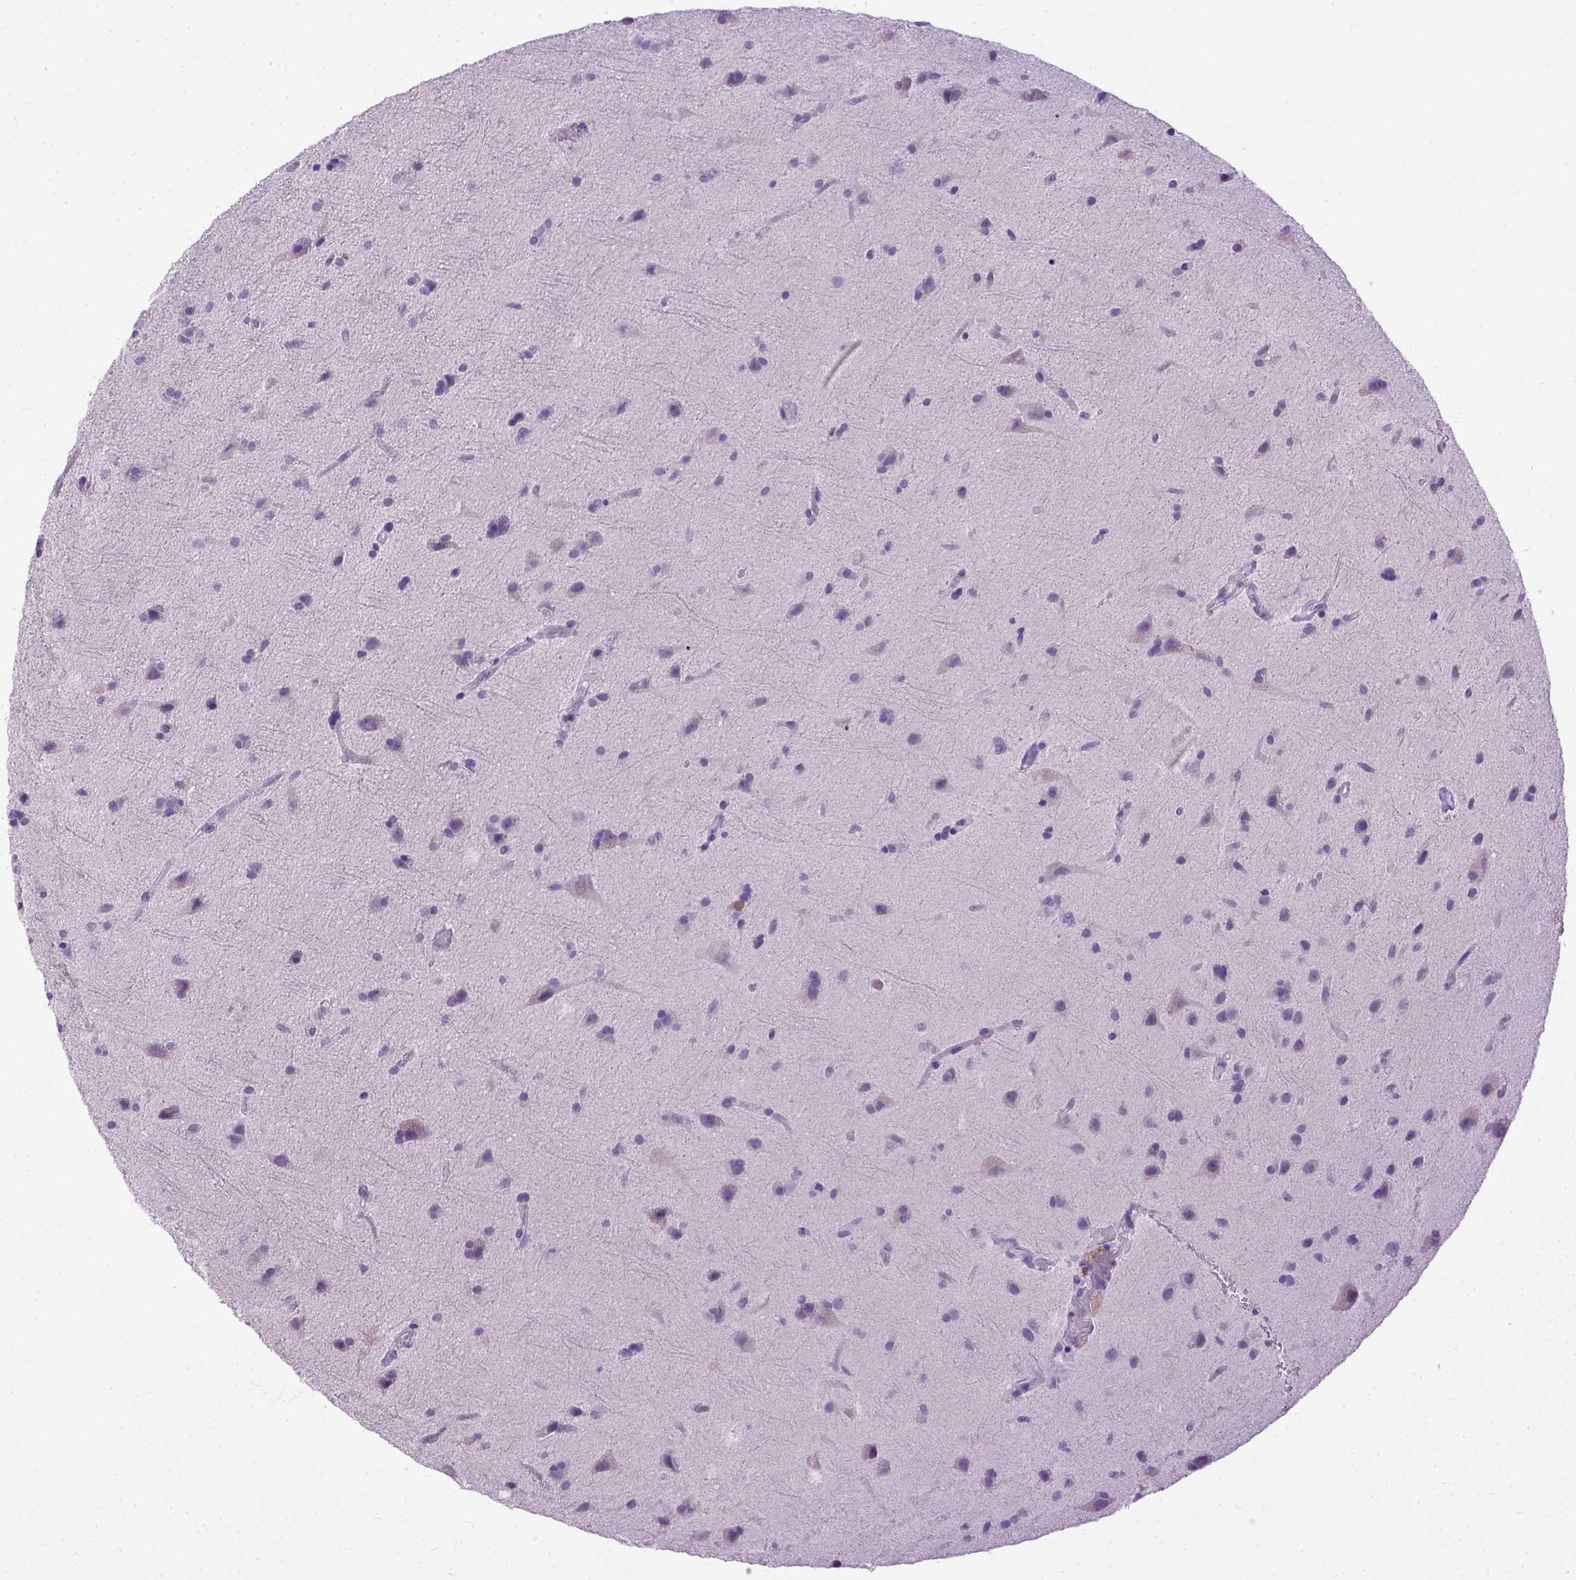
{"staining": {"intensity": "negative", "quantity": "none", "location": "none"}, "tissue": "glioma", "cell_type": "Tumor cells", "image_type": "cancer", "snomed": [{"axis": "morphology", "description": "Glioma, malignant, Low grade"}, {"axis": "topography", "description": "Brain"}], "caption": "Human glioma stained for a protein using immunohistochemistry displays no expression in tumor cells.", "gene": "CDH1", "patient": {"sex": "male", "age": 58}}